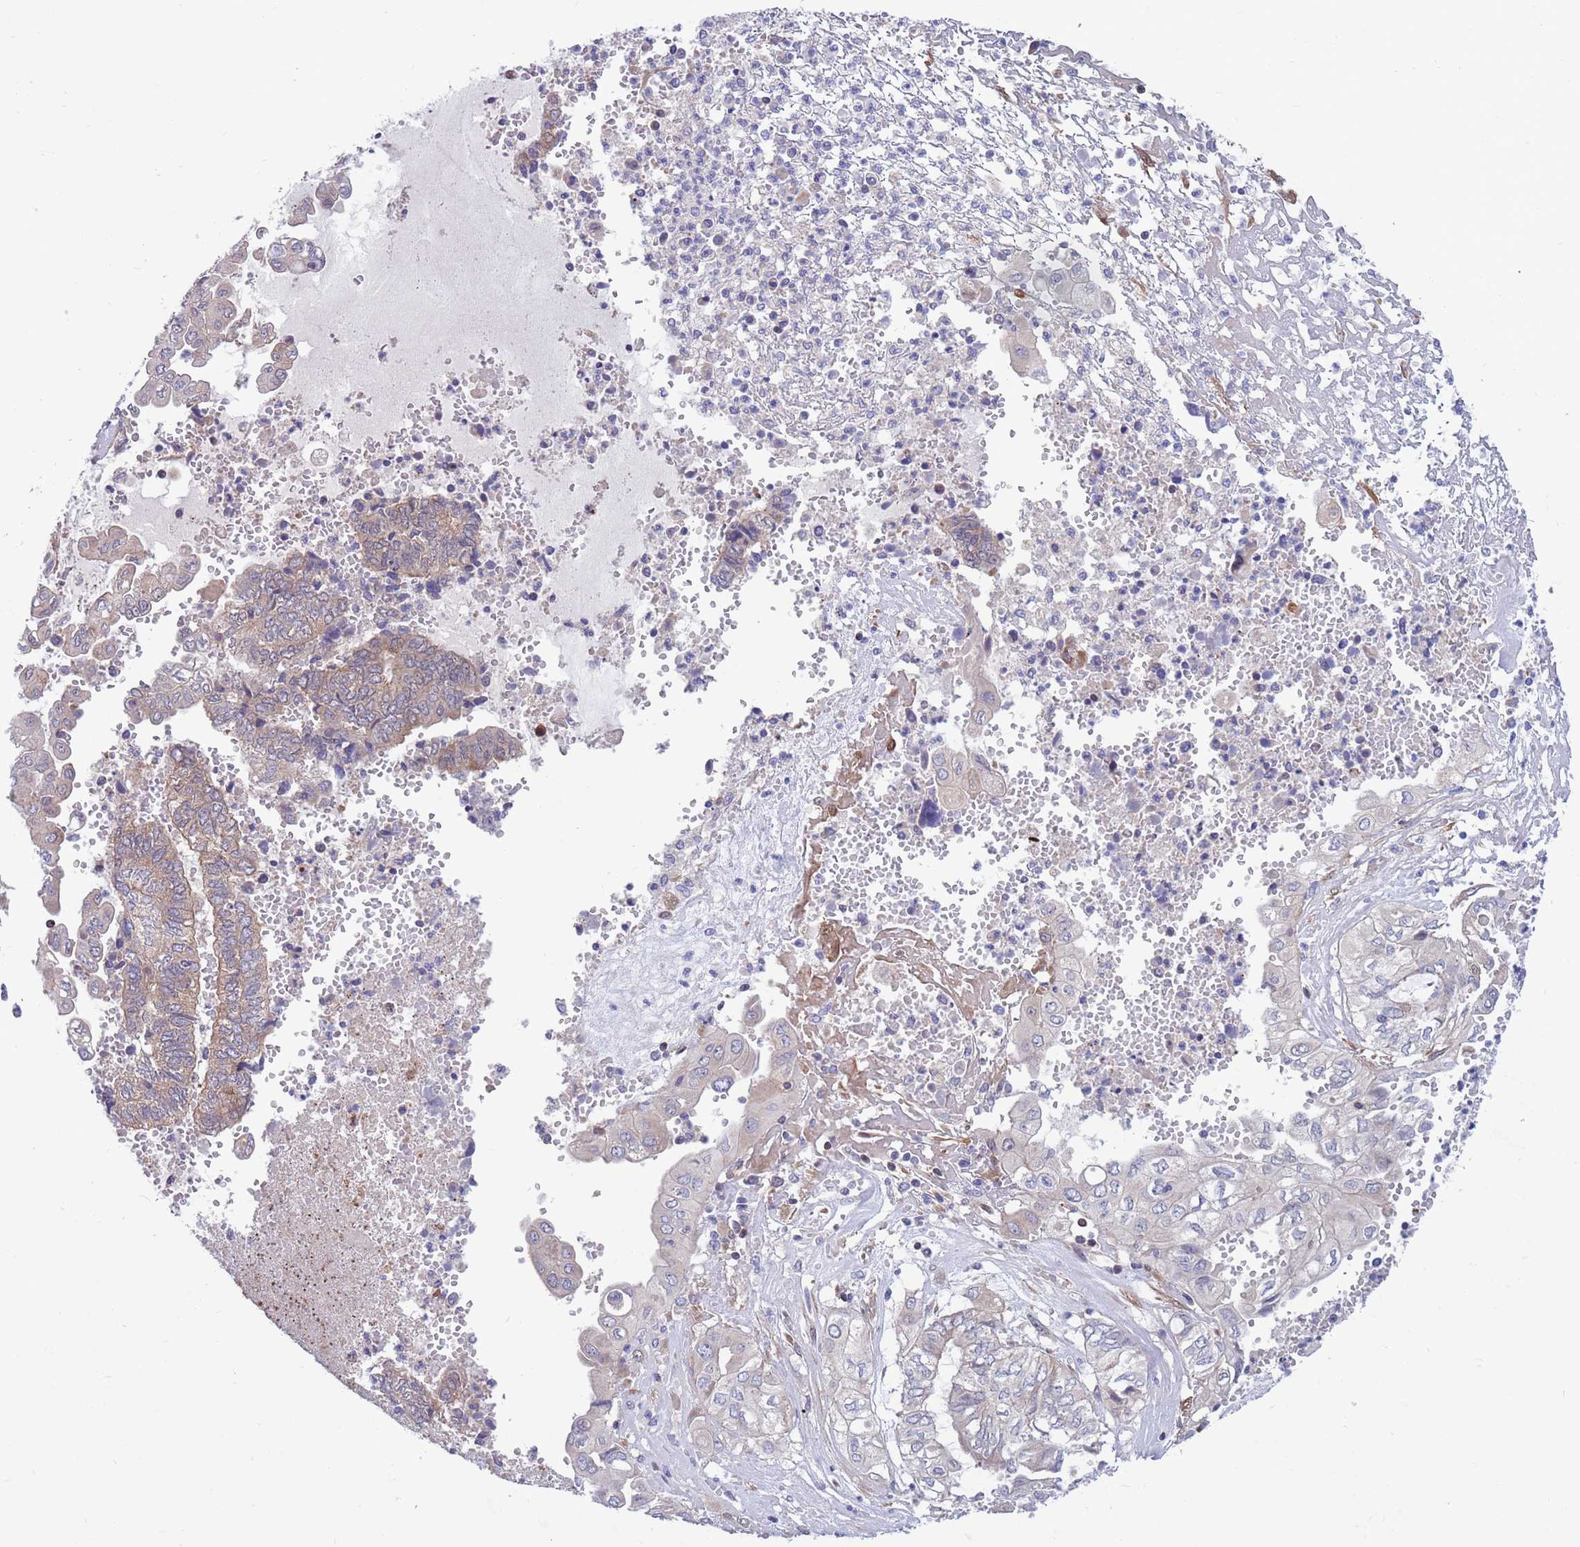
{"staining": {"intensity": "moderate", "quantity": "<25%", "location": "cytoplasmic/membranous,nuclear"}, "tissue": "endometrial cancer", "cell_type": "Tumor cells", "image_type": "cancer", "snomed": [{"axis": "morphology", "description": "Adenocarcinoma, NOS"}, {"axis": "topography", "description": "Uterus"}, {"axis": "topography", "description": "Endometrium"}], "caption": "DAB (3,3'-diaminobenzidine) immunohistochemical staining of endometrial adenocarcinoma exhibits moderate cytoplasmic/membranous and nuclear protein staining in about <25% of tumor cells. The staining was performed using DAB to visualize the protein expression in brown, while the nuclei were stained in blue with hematoxylin (Magnification: 20x).", "gene": "KLHL29", "patient": {"sex": "female", "age": 70}}